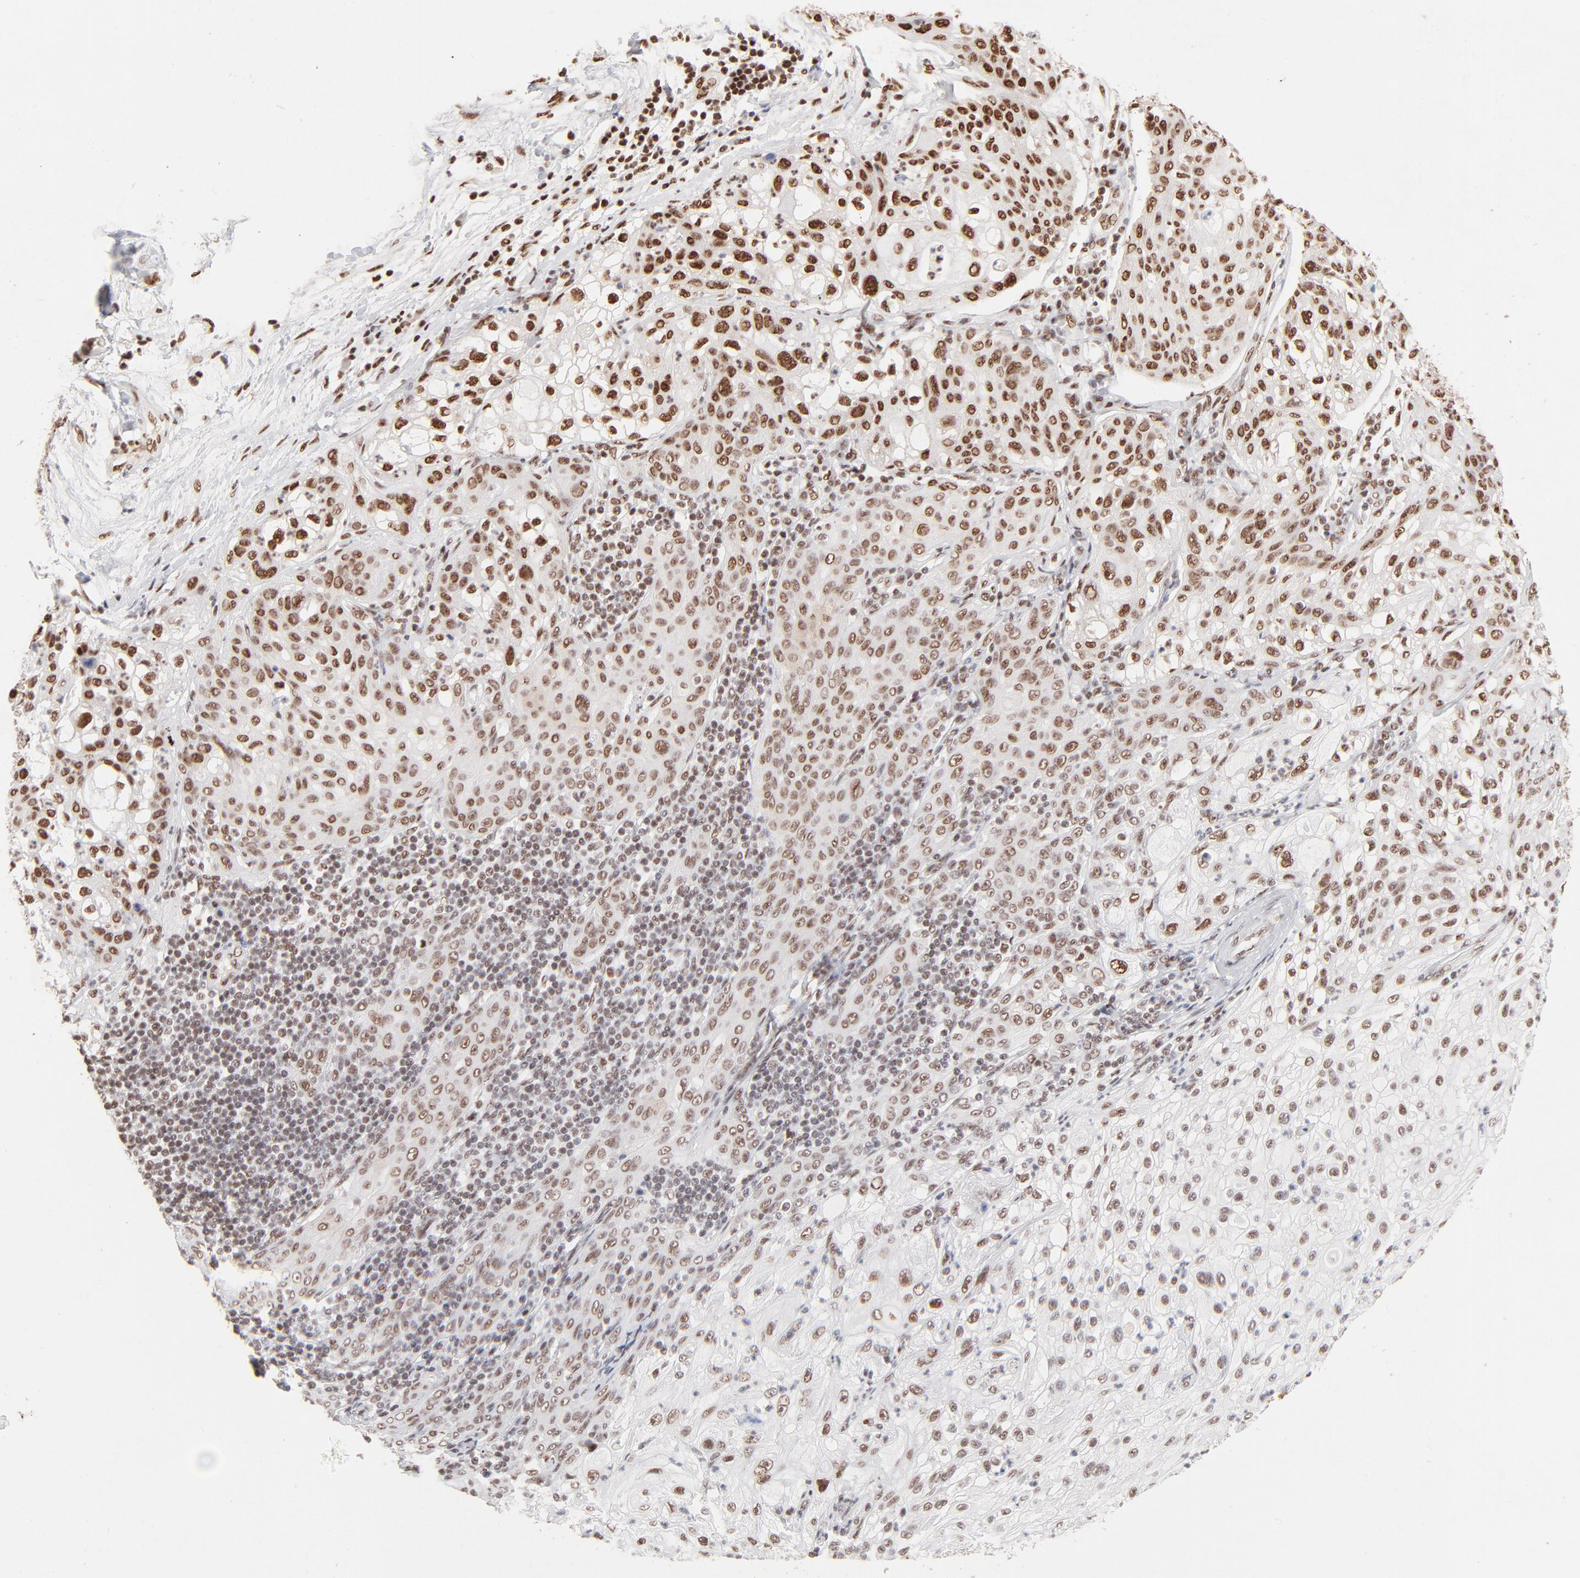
{"staining": {"intensity": "moderate", "quantity": ">75%", "location": "nuclear"}, "tissue": "lung cancer", "cell_type": "Tumor cells", "image_type": "cancer", "snomed": [{"axis": "morphology", "description": "Inflammation, NOS"}, {"axis": "morphology", "description": "Squamous cell carcinoma, NOS"}, {"axis": "topography", "description": "Lymph node"}, {"axis": "topography", "description": "Soft tissue"}, {"axis": "topography", "description": "Lung"}], "caption": "This micrograph displays immunohistochemistry staining of lung cancer (squamous cell carcinoma), with medium moderate nuclear staining in about >75% of tumor cells.", "gene": "TARDBP", "patient": {"sex": "male", "age": 66}}